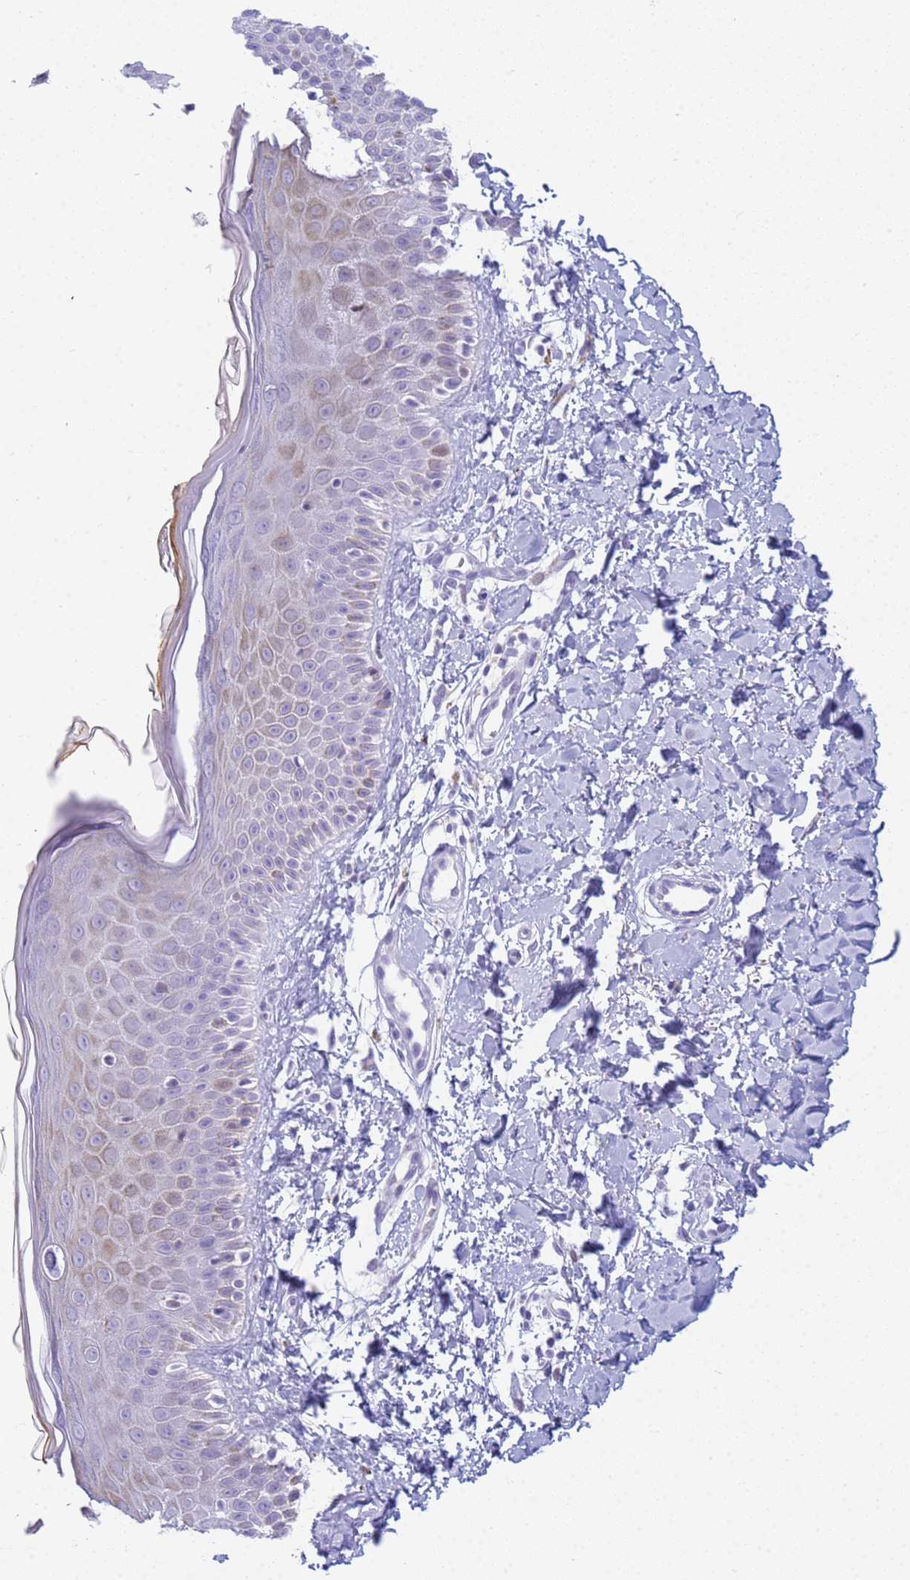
{"staining": {"intensity": "negative", "quantity": "none", "location": "none"}, "tissue": "skin", "cell_type": "Fibroblasts", "image_type": "normal", "snomed": [{"axis": "morphology", "description": "Normal tissue, NOS"}, {"axis": "topography", "description": "Skin"}], "caption": "Protein analysis of benign skin shows no significant expression in fibroblasts.", "gene": "SNX20", "patient": {"sex": "male", "age": 52}}